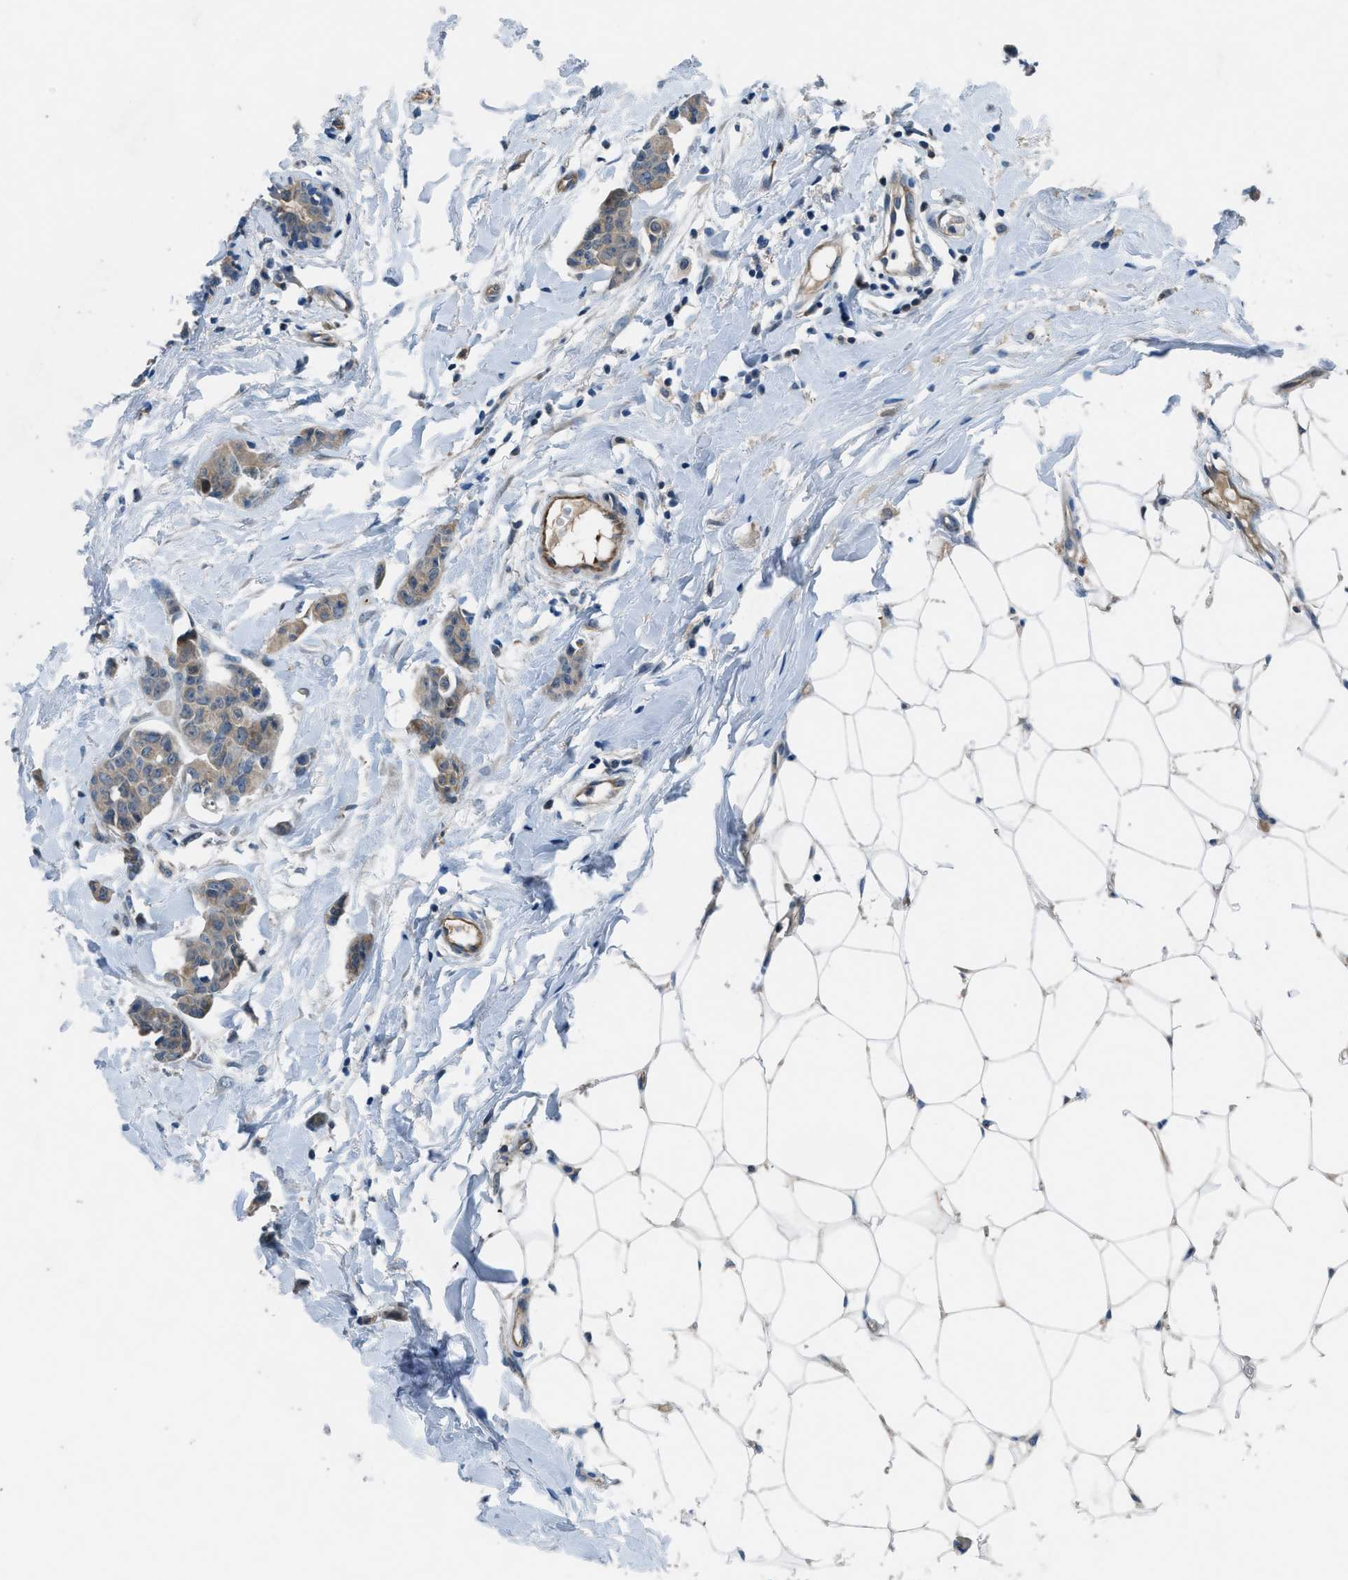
{"staining": {"intensity": "moderate", "quantity": ">75%", "location": "cytoplasmic/membranous"}, "tissue": "breast cancer", "cell_type": "Tumor cells", "image_type": "cancer", "snomed": [{"axis": "morphology", "description": "Normal tissue, NOS"}, {"axis": "morphology", "description": "Duct carcinoma"}, {"axis": "topography", "description": "Breast"}], "caption": "This image displays immunohistochemistry staining of human breast cancer, with medium moderate cytoplasmic/membranous positivity in approximately >75% of tumor cells.", "gene": "BAZ2B", "patient": {"sex": "female", "age": 40}}